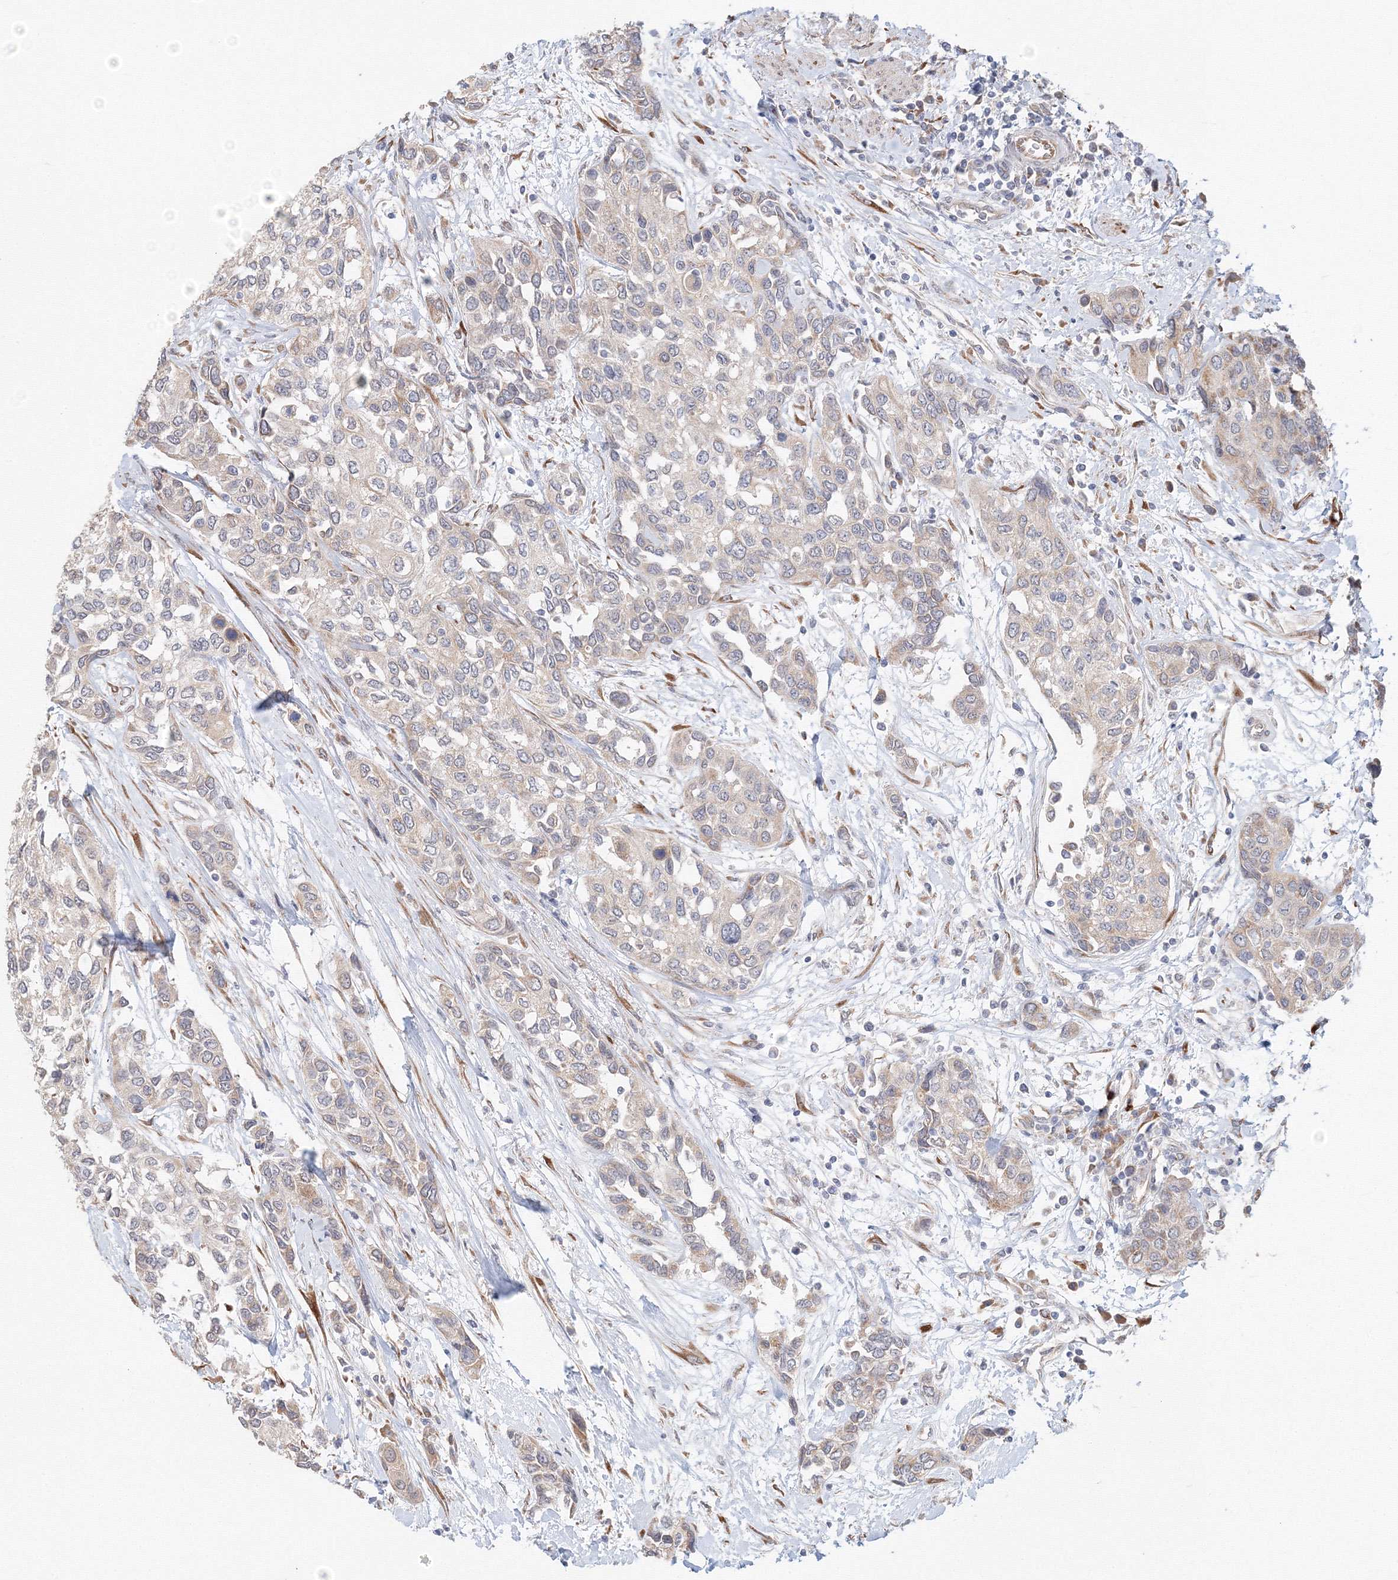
{"staining": {"intensity": "negative", "quantity": "none", "location": "none"}, "tissue": "urothelial cancer", "cell_type": "Tumor cells", "image_type": "cancer", "snomed": [{"axis": "morphology", "description": "Normal tissue, NOS"}, {"axis": "morphology", "description": "Urothelial carcinoma, High grade"}, {"axis": "topography", "description": "Vascular tissue"}, {"axis": "topography", "description": "Urinary bladder"}], "caption": "Immunohistochemistry photomicrograph of neoplastic tissue: human urothelial cancer stained with DAB (3,3'-diaminobenzidine) demonstrates no significant protein positivity in tumor cells. The staining was performed using DAB to visualize the protein expression in brown, while the nuclei were stained in blue with hematoxylin (Magnification: 20x).", "gene": "DHRS12", "patient": {"sex": "female", "age": 56}}